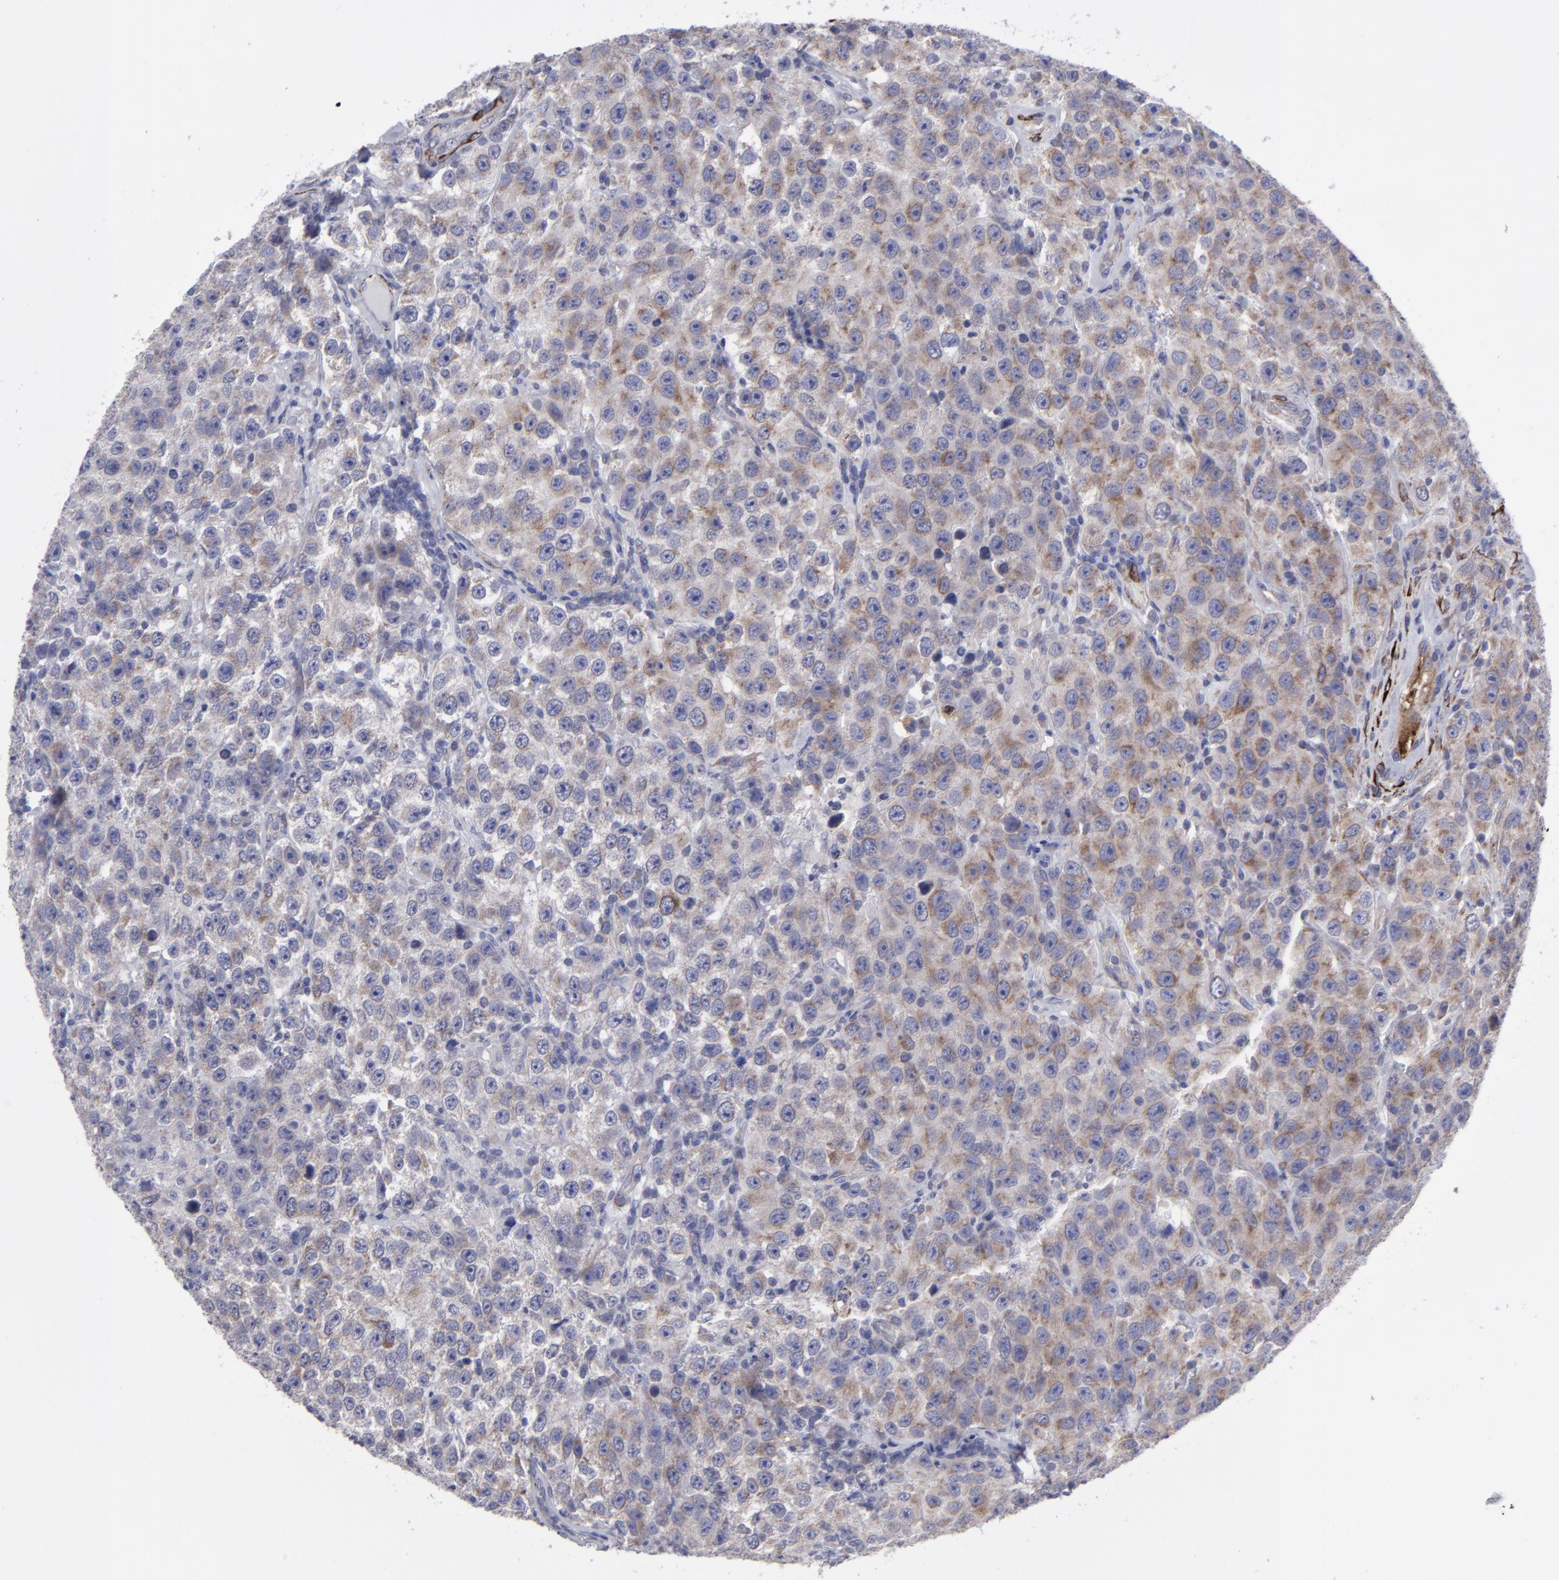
{"staining": {"intensity": "weak", "quantity": ">75%", "location": "cytoplasmic/membranous"}, "tissue": "testis cancer", "cell_type": "Tumor cells", "image_type": "cancer", "snomed": [{"axis": "morphology", "description": "Seminoma, NOS"}, {"axis": "topography", "description": "Testis"}], "caption": "Testis seminoma was stained to show a protein in brown. There is low levels of weak cytoplasmic/membranous expression in about >75% of tumor cells. (DAB (3,3'-diaminobenzidine) IHC with brightfield microscopy, high magnification).", "gene": "SLMAP", "patient": {"sex": "male", "age": 52}}